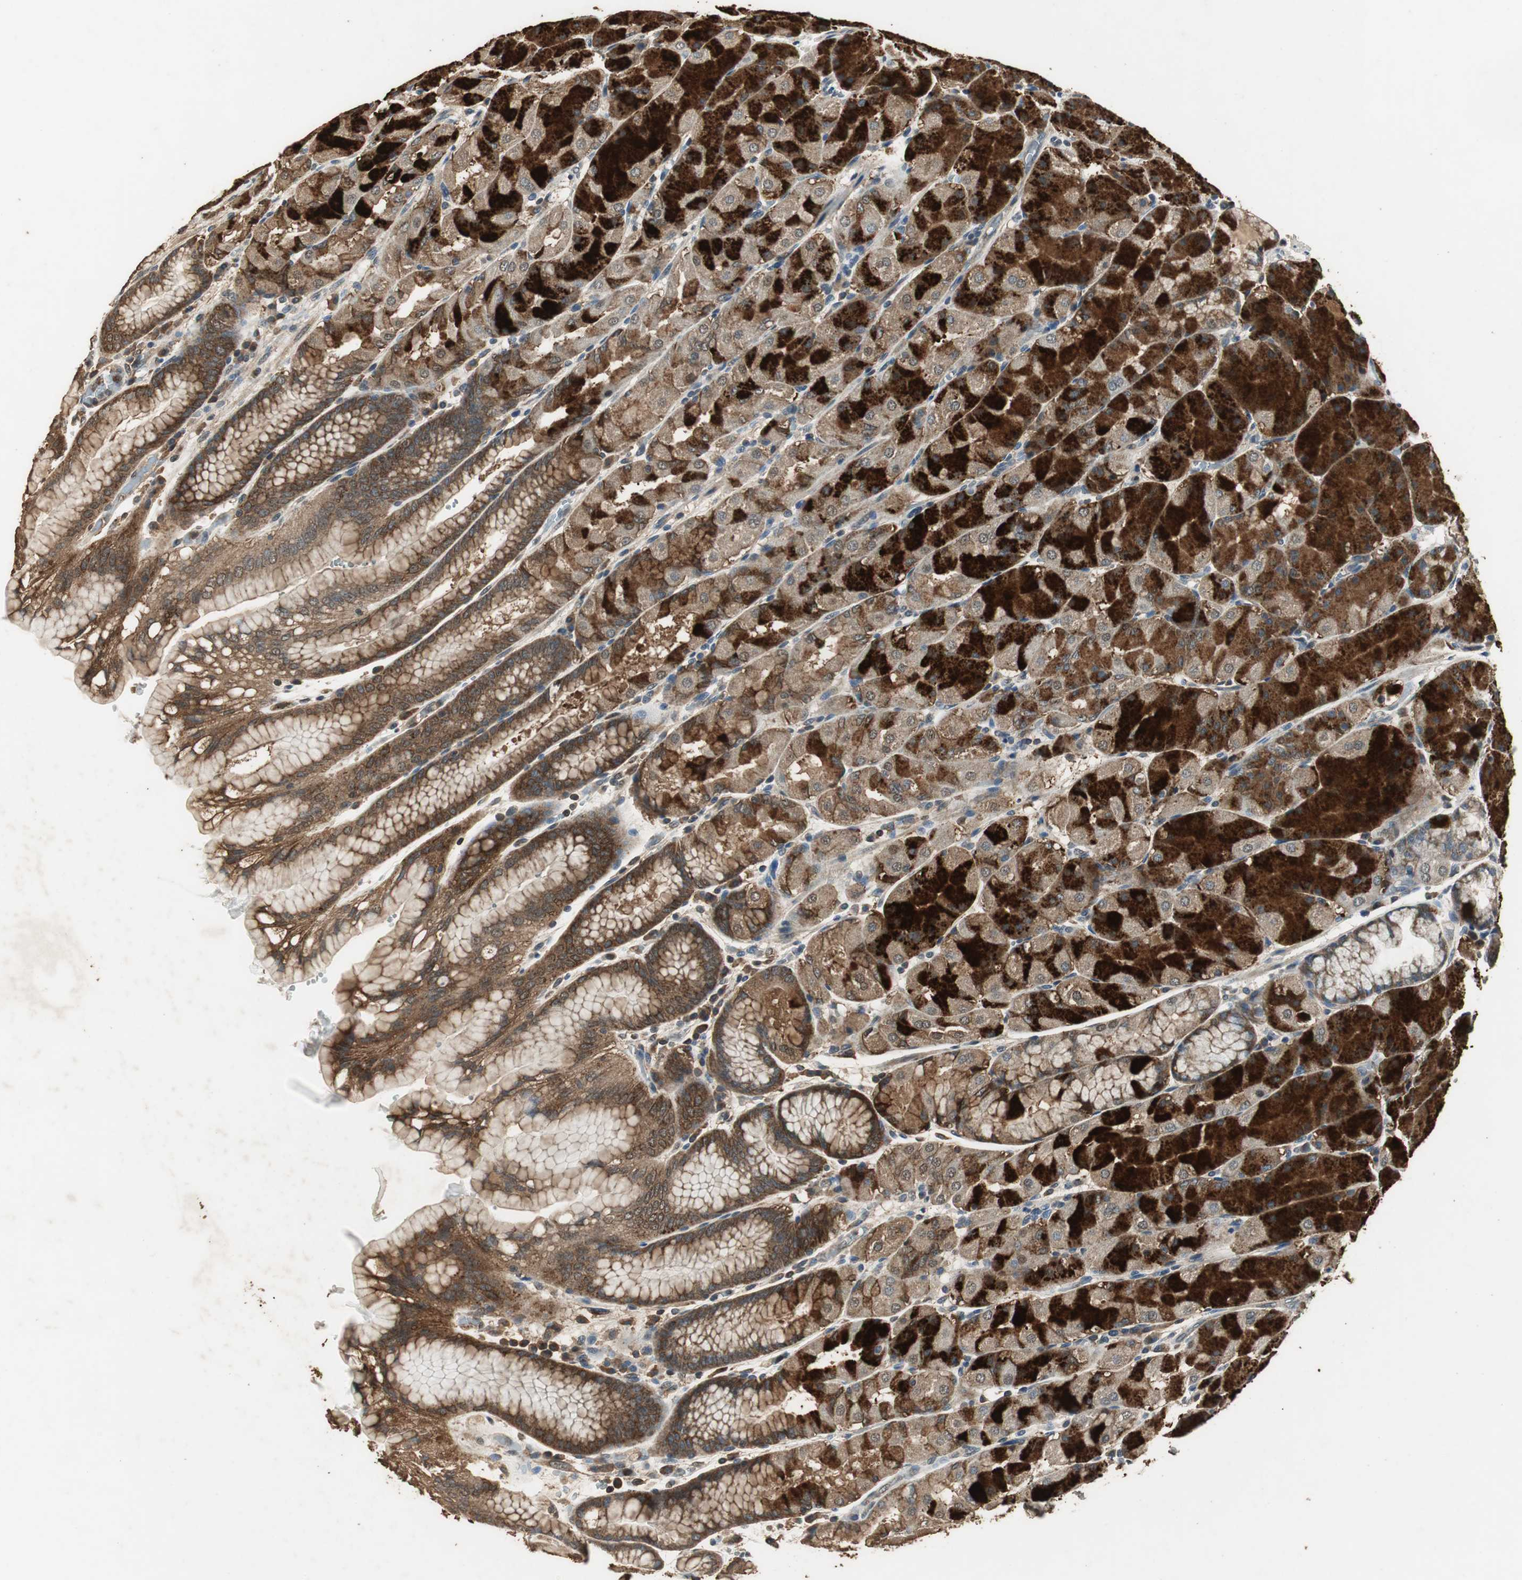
{"staining": {"intensity": "strong", "quantity": ">75%", "location": "cytoplasmic/membranous"}, "tissue": "stomach", "cell_type": "Glandular cells", "image_type": "normal", "snomed": [{"axis": "morphology", "description": "Normal tissue, NOS"}, {"axis": "topography", "description": "Stomach, upper"}, {"axis": "topography", "description": "Stomach"}], "caption": "Protein staining of normal stomach demonstrates strong cytoplasmic/membranous positivity in approximately >75% of glandular cells.", "gene": "TMPRSS4", "patient": {"sex": "male", "age": 76}}